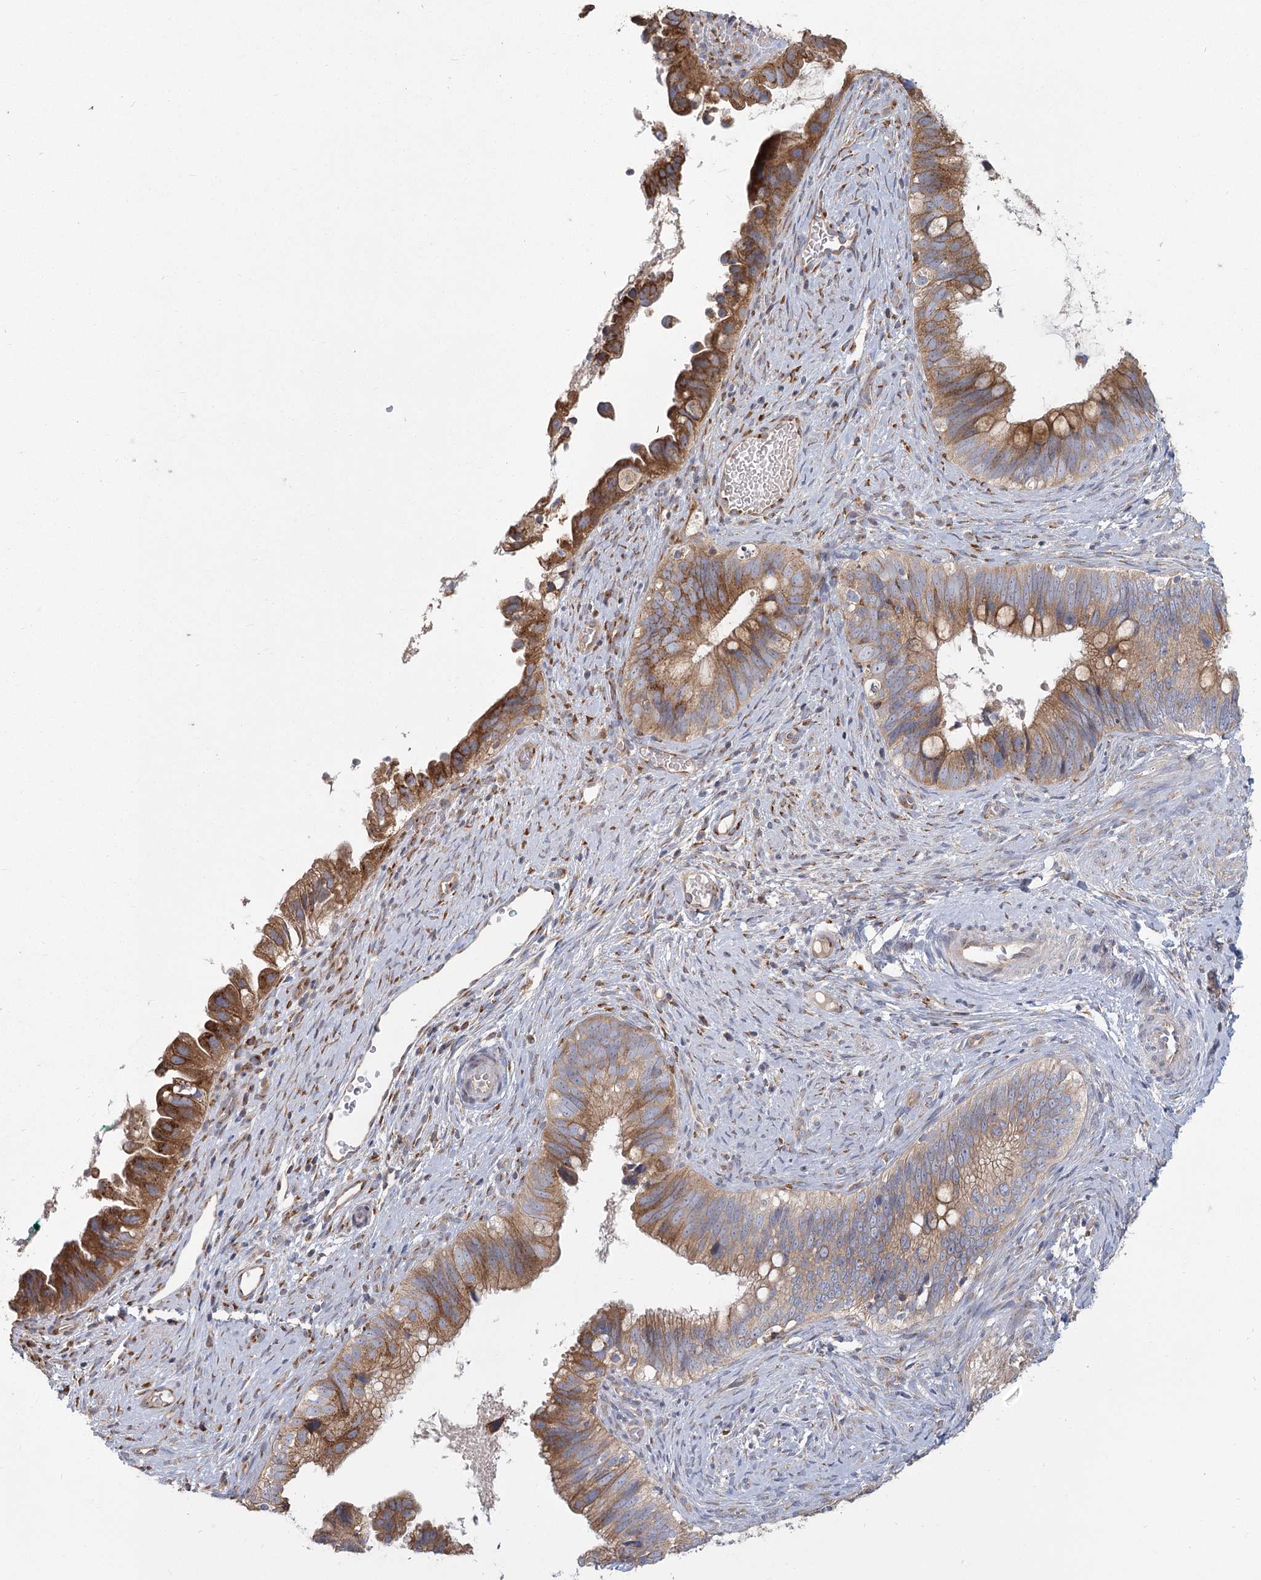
{"staining": {"intensity": "strong", "quantity": ">75%", "location": "cytoplasmic/membranous"}, "tissue": "cervical cancer", "cell_type": "Tumor cells", "image_type": "cancer", "snomed": [{"axis": "morphology", "description": "Adenocarcinoma, NOS"}, {"axis": "topography", "description": "Cervix"}], "caption": "There is high levels of strong cytoplasmic/membranous staining in tumor cells of cervical cancer, as demonstrated by immunohistochemical staining (brown color).", "gene": "CNTLN", "patient": {"sex": "female", "age": 42}}